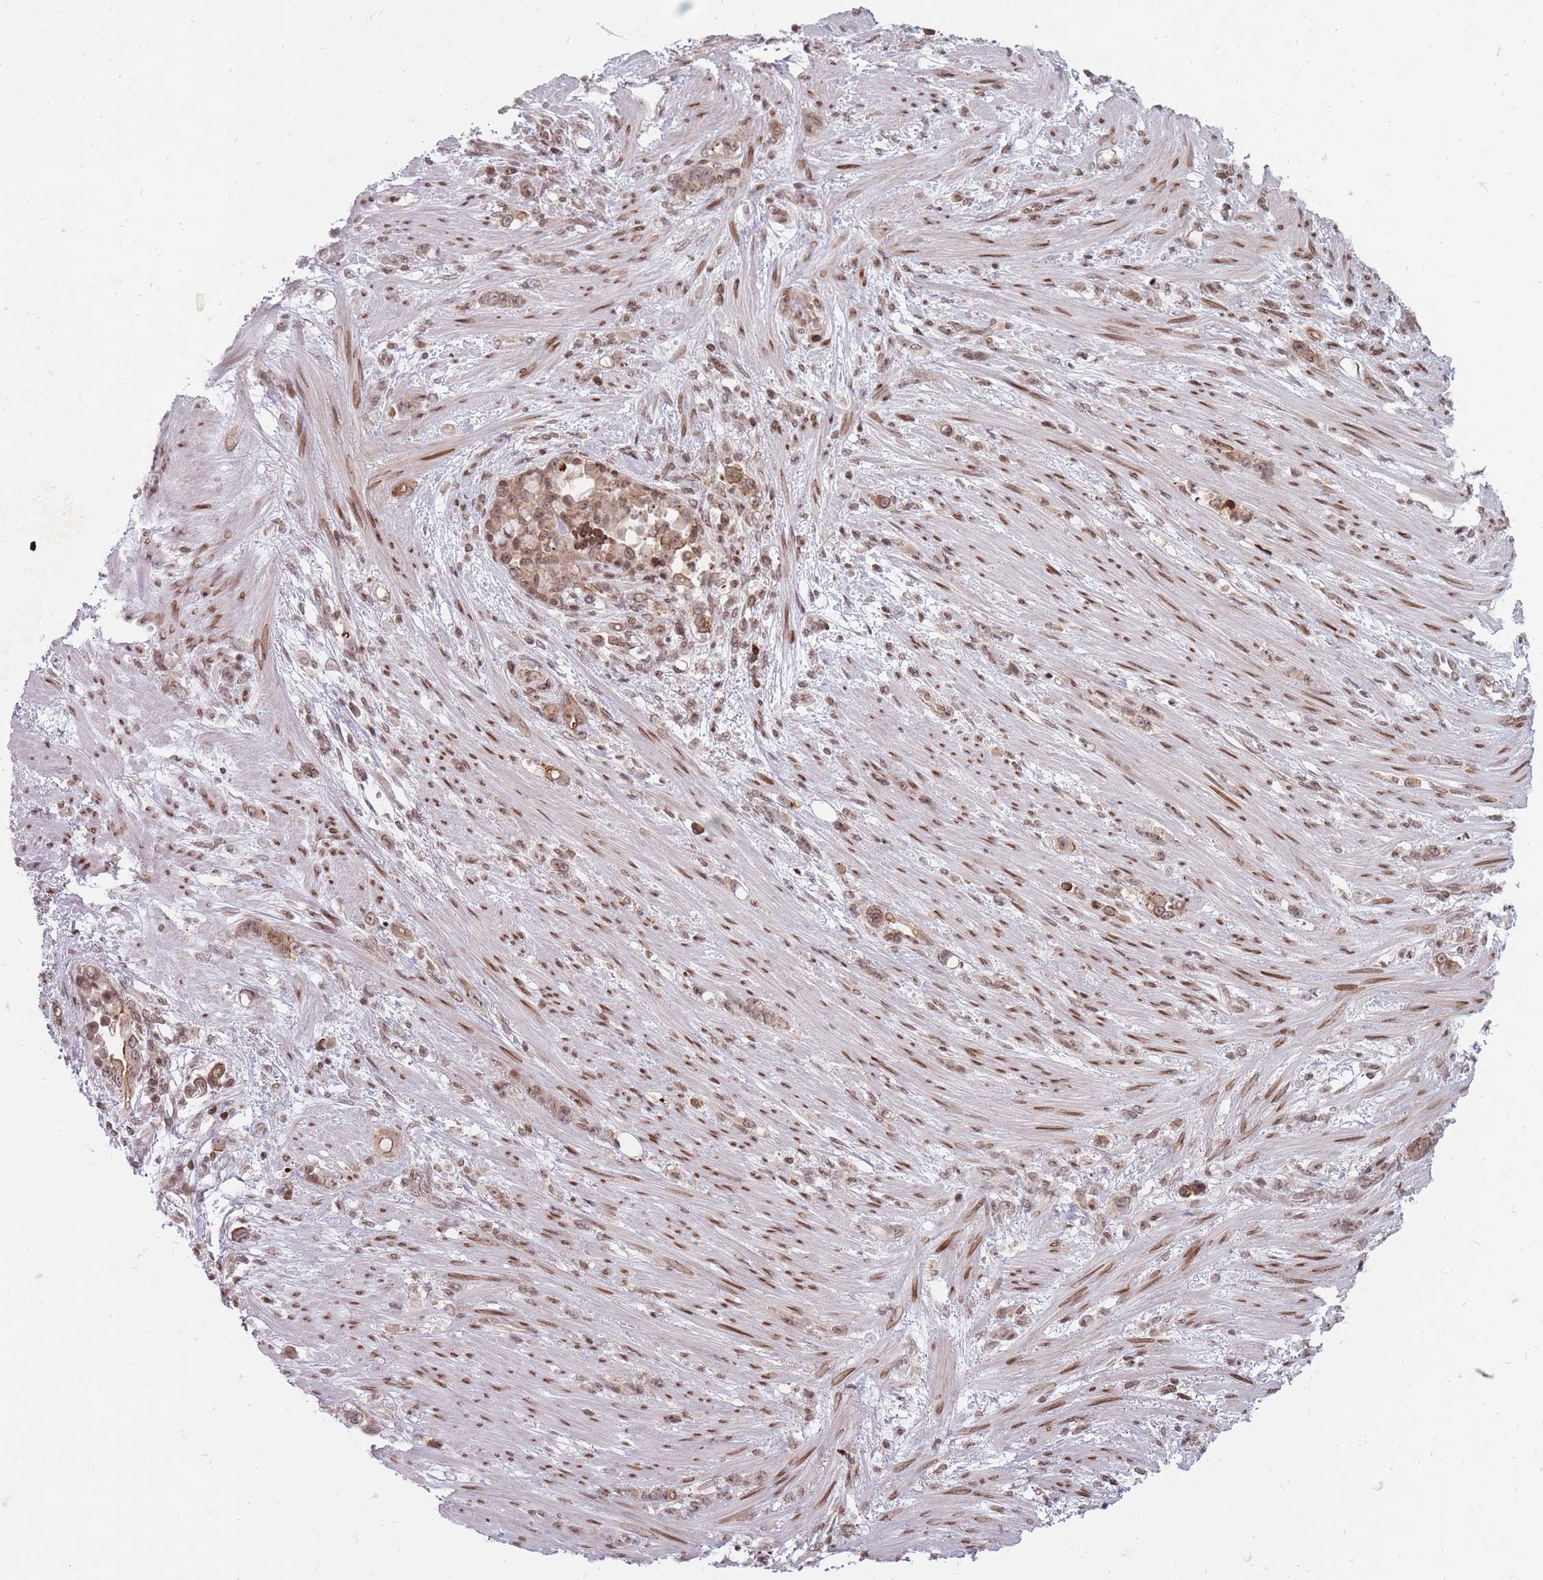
{"staining": {"intensity": "moderate", "quantity": ">75%", "location": "cytoplasmic/membranous,nuclear"}, "tissue": "stomach cancer", "cell_type": "Tumor cells", "image_type": "cancer", "snomed": [{"axis": "morphology", "description": "Normal tissue, NOS"}, {"axis": "morphology", "description": "Adenocarcinoma, NOS"}, {"axis": "topography", "description": "Stomach"}], "caption": "Immunohistochemical staining of stomach cancer (adenocarcinoma) exhibits moderate cytoplasmic/membranous and nuclear protein positivity in approximately >75% of tumor cells.", "gene": "TMC6", "patient": {"sex": "female", "age": 79}}